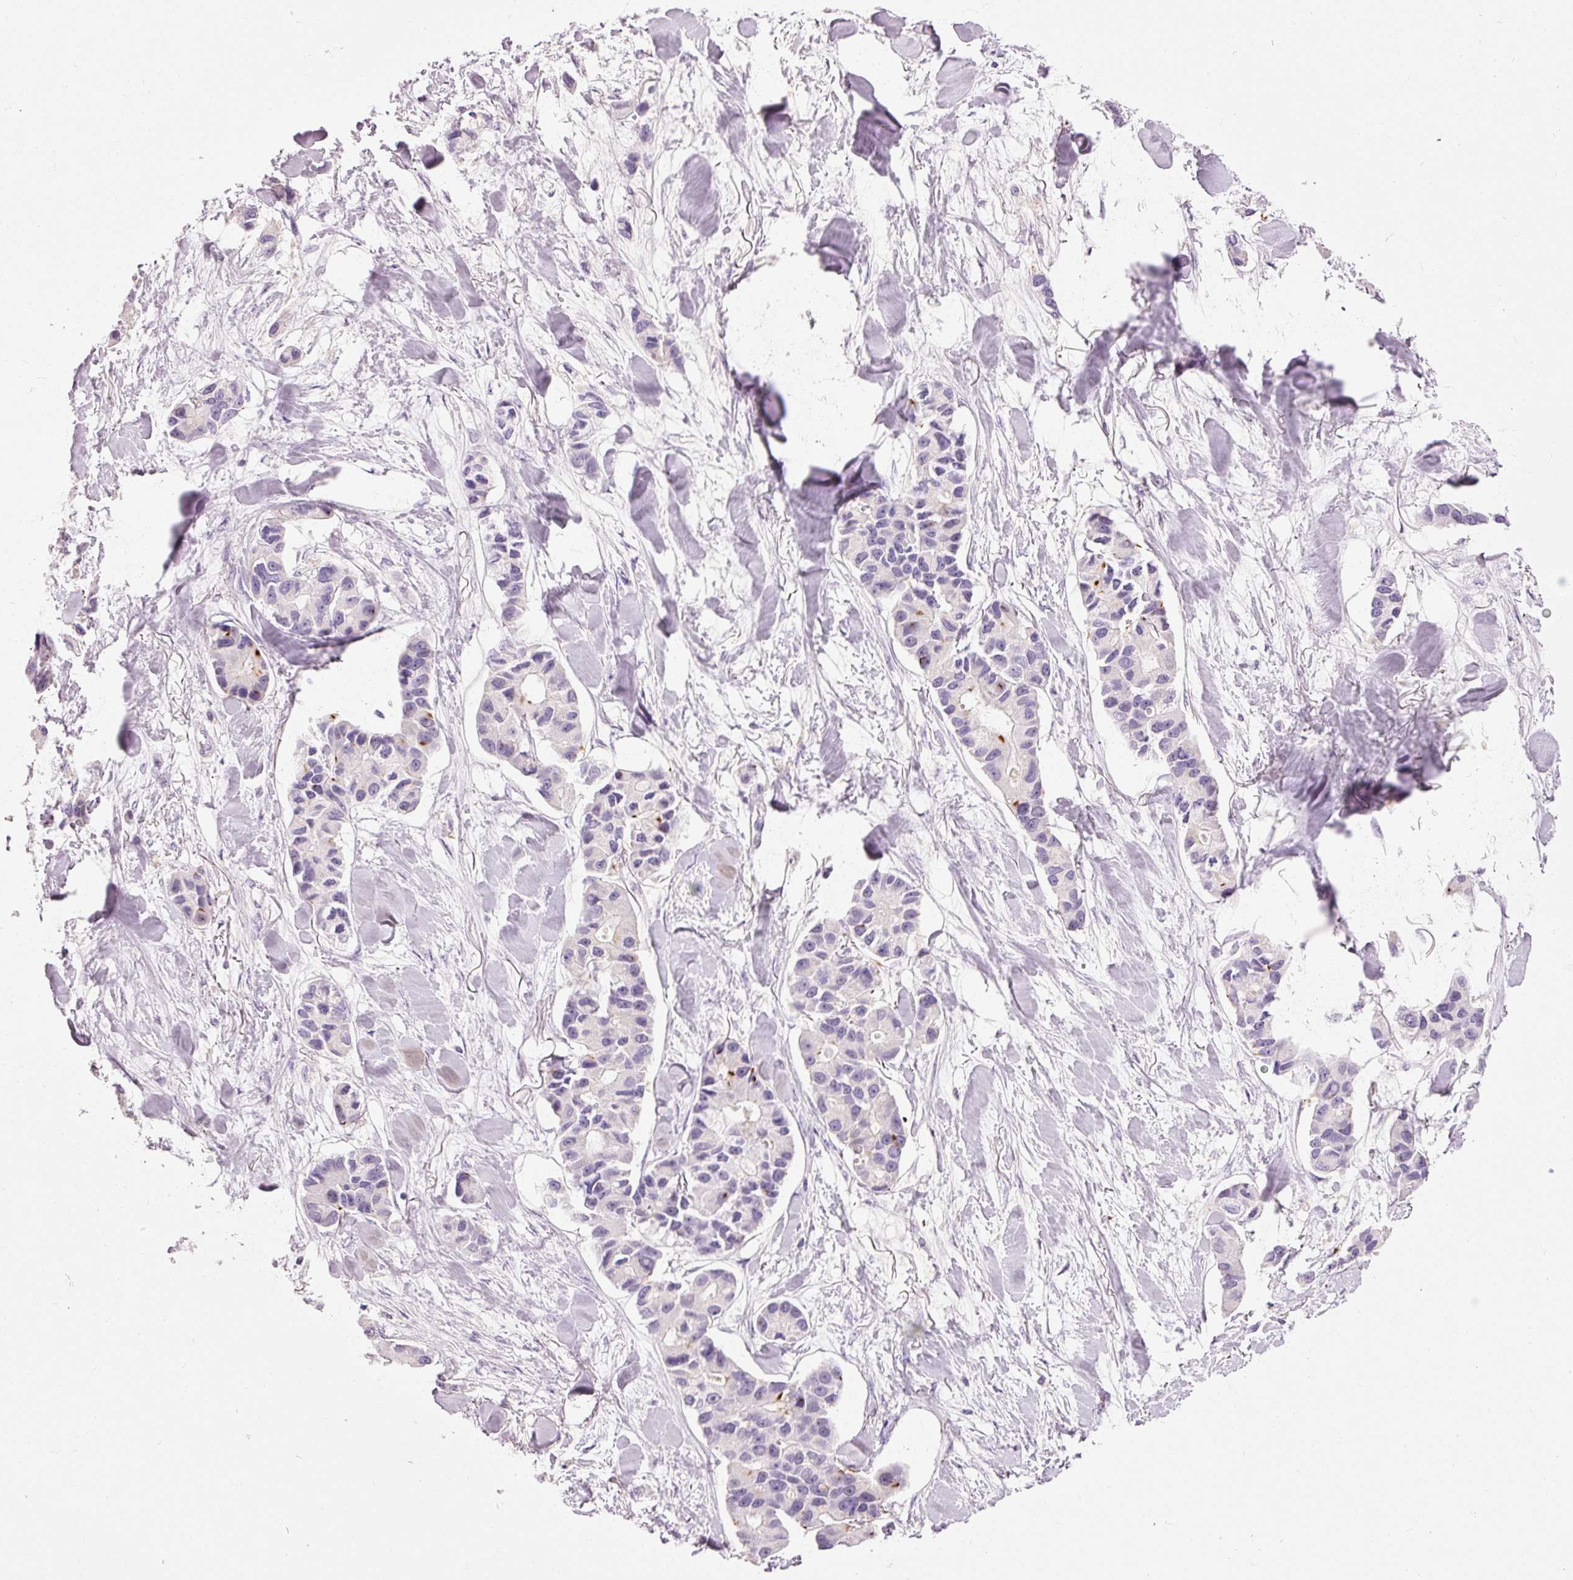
{"staining": {"intensity": "moderate", "quantity": "<25%", "location": "cytoplasmic/membranous"}, "tissue": "lung cancer", "cell_type": "Tumor cells", "image_type": "cancer", "snomed": [{"axis": "morphology", "description": "Adenocarcinoma, NOS"}, {"axis": "topography", "description": "Lung"}], "caption": "This micrograph displays lung adenocarcinoma stained with immunohistochemistry to label a protein in brown. The cytoplasmic/membranous of tumor cells show moderate positivity for the protein. Nuclei are counter-stained blue.", "gene": "MUC5AC", "patient": {"sex": "female", "age": 54}}